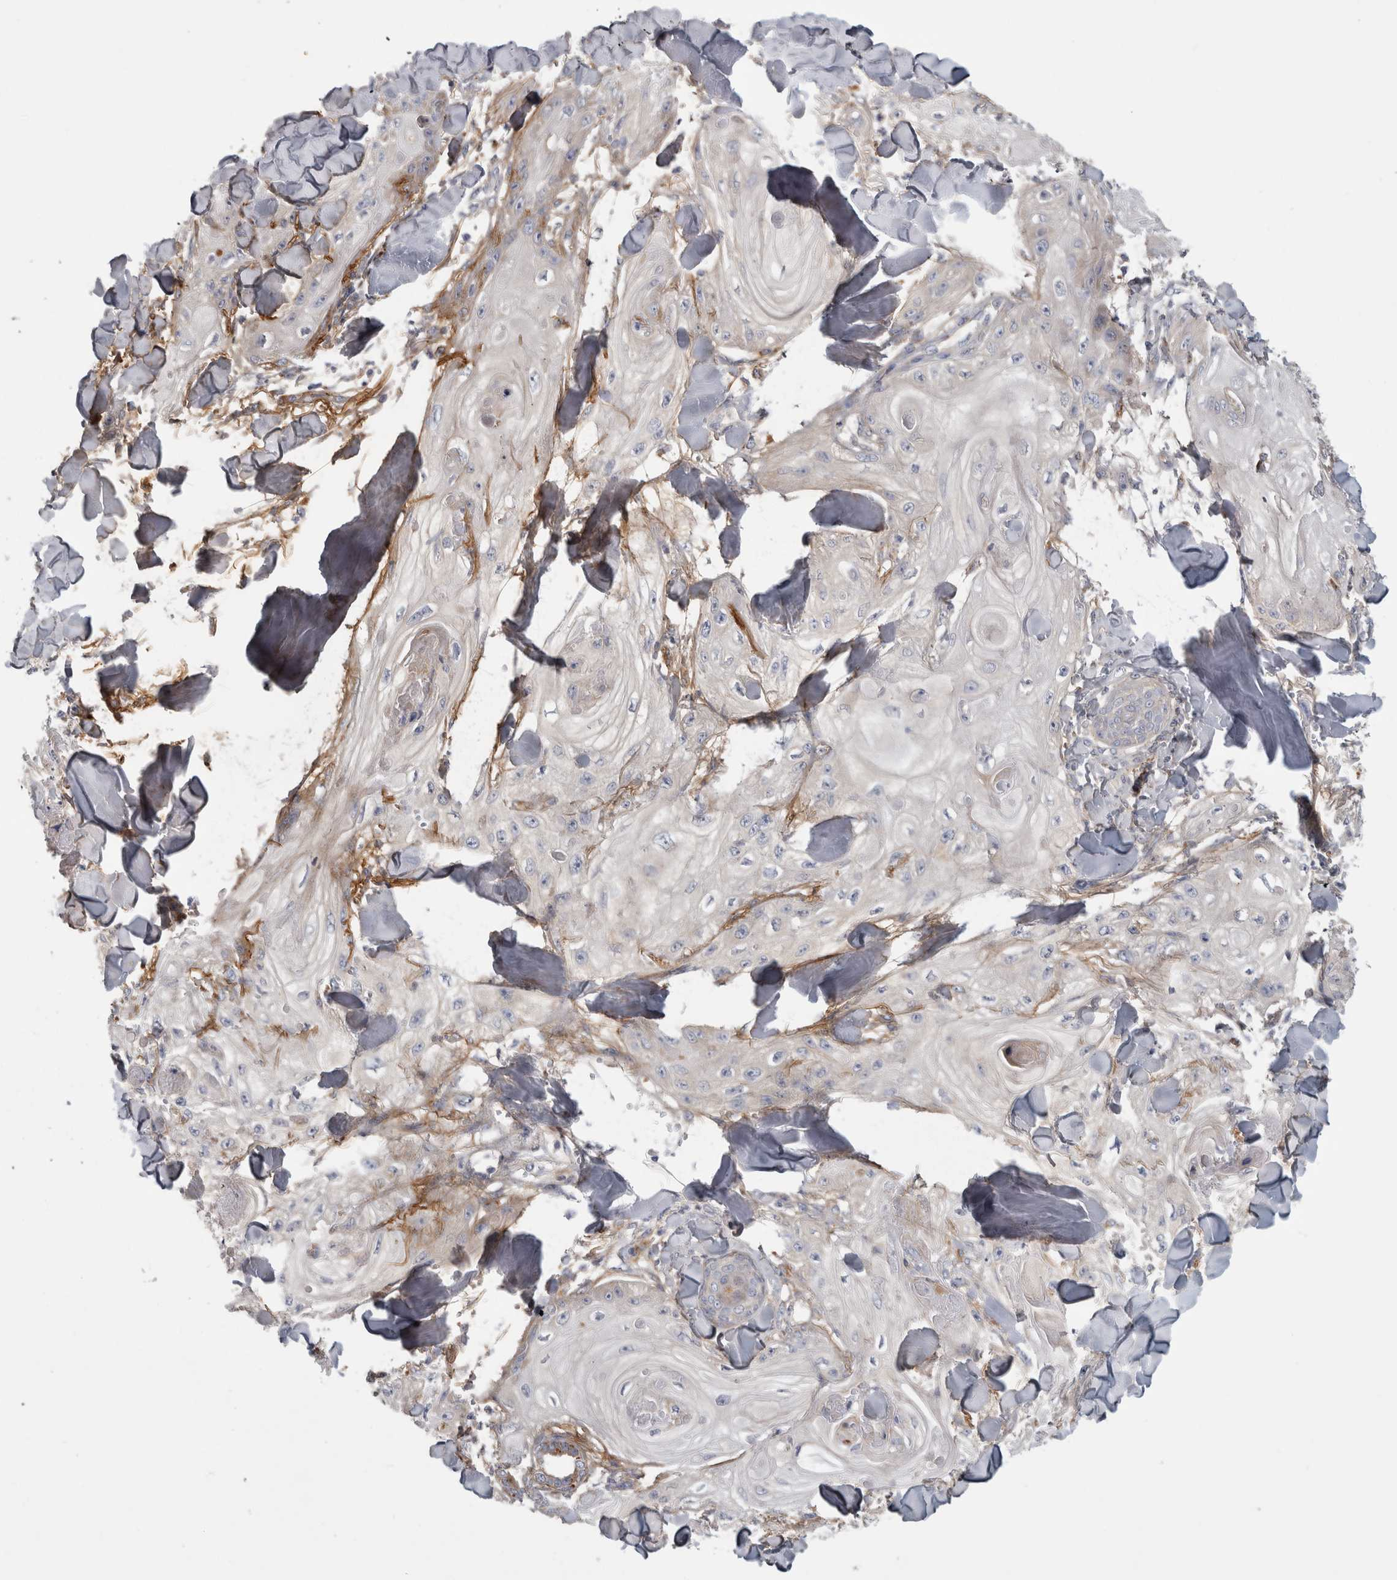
{"staining": {"intensity": "negative", "quantity": "none", "location": "none"}, "tissue": "skin cancer", "cell_type": "Tumor cells", "image_type": "cancer", "snomed": [{"axis": "morphology", "description": "Squamous cell carcinoma, NOS"}, {"axis": "topography", "description": "Skin"}], "caption": "A high-resolution image shows IHC staining of skin squamous cell carcinoma, which reveals no significant expression in tumor cells. (Brightfield microscopy of DAB IHC at high magnification).", "gene": "ATXN2", "patient": {"sex": "male", "age": 74}}